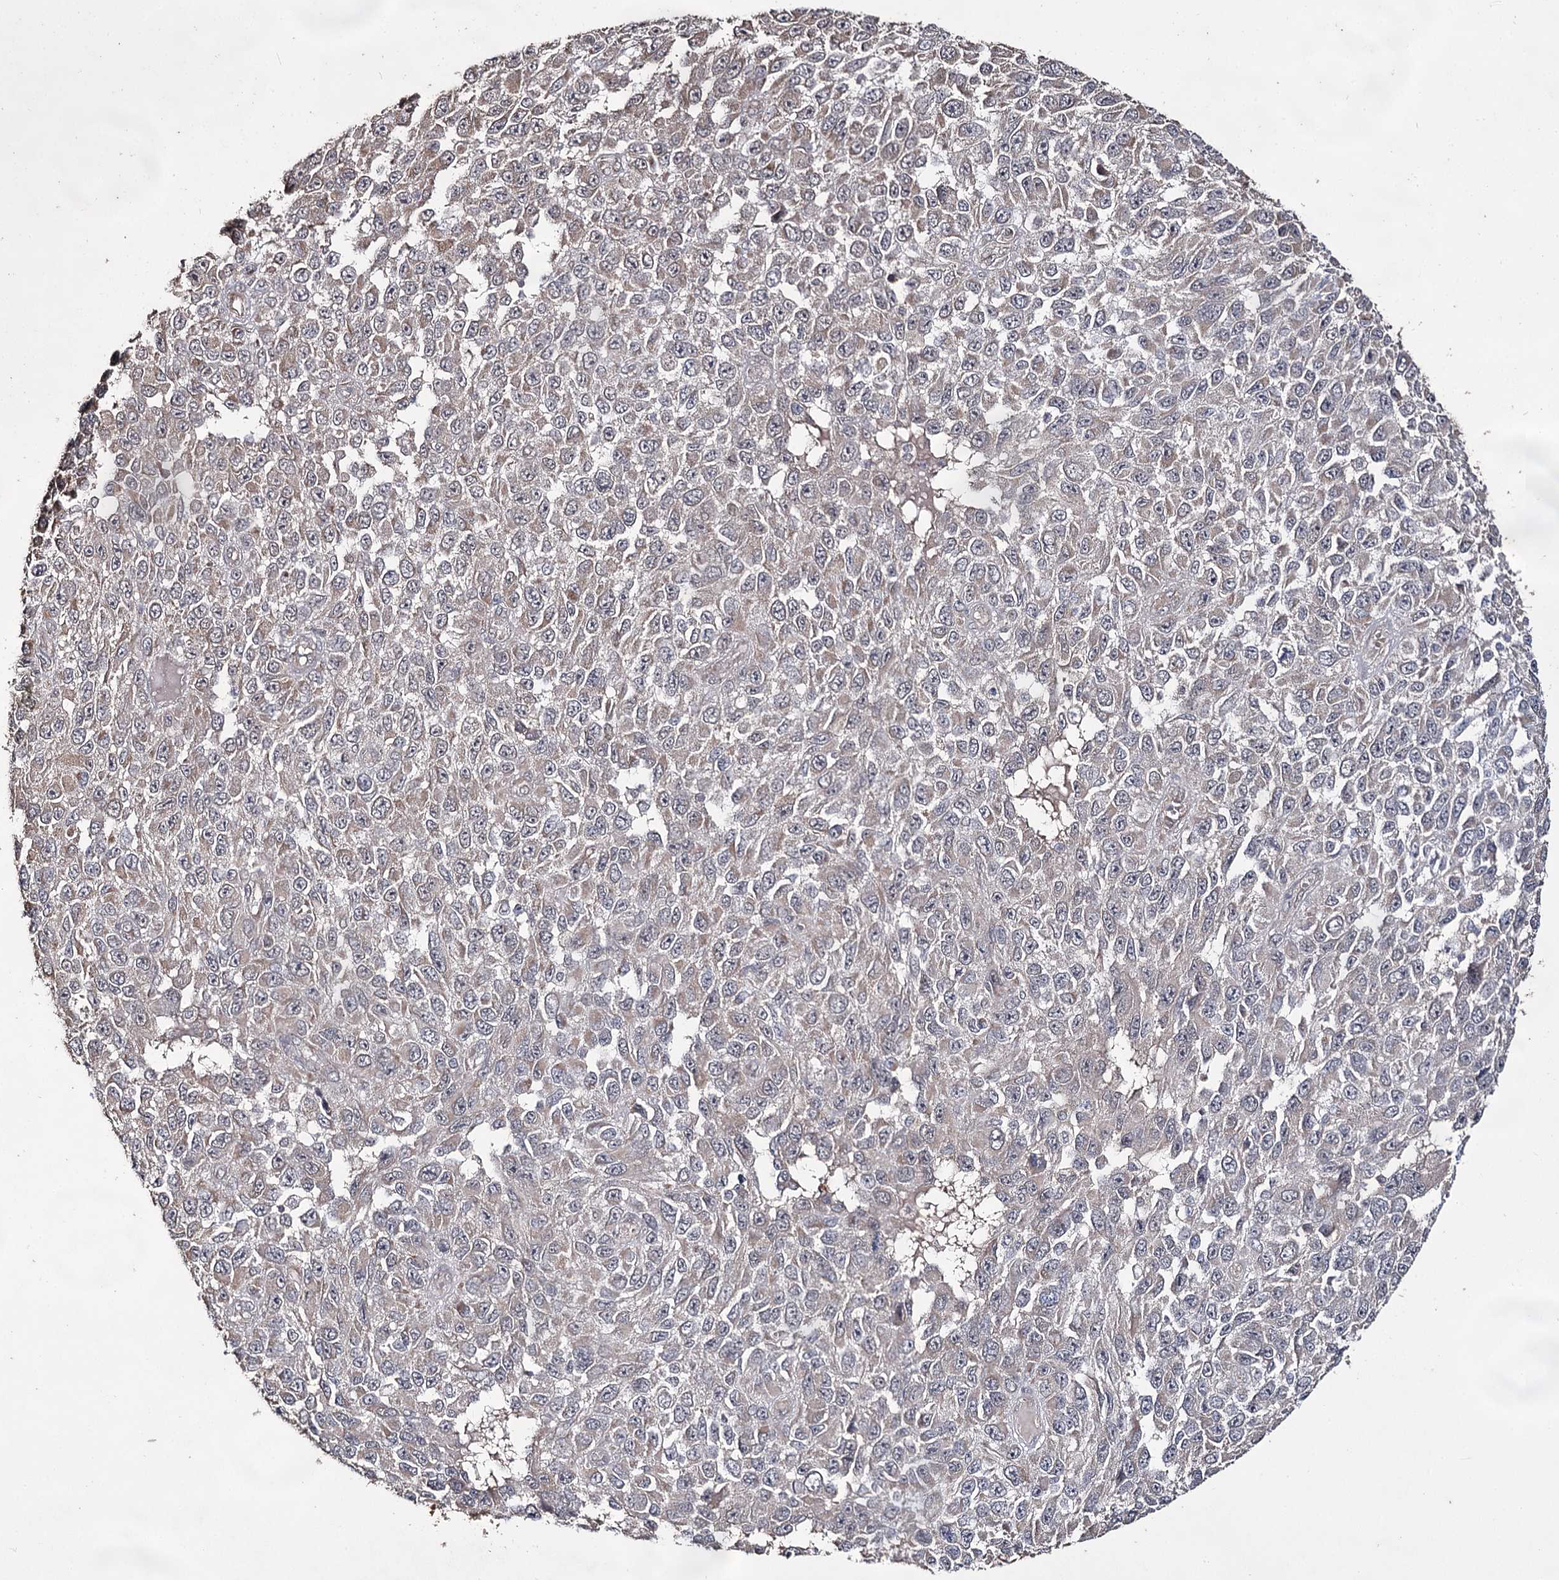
{"staining": {"intensity": "weak", "quantity": "<25%", "location": "cytoplasmic/membranous"}, "tissue": "melanoma", "cell_type": "Tumor cells", "image_type": "cancer", "snomed": [{"axis": "morphology", "description": "Normal tissue, NOS"}, {"axis": "morphology", "description": "Malignant melanoma, NOS"}, {"axis": "topography", "description": "Skin"}], "caption": "A high-resolution photomicrograph shows IHC staining of malignant melanoma, which displays no significant positivity in tumor cells. (DAB (3,3'-diaminobenzidine) immunohistochemistry visualized using brightfield microscopy, high magnification).", "gene": "ACTR6", "patient": {"sex": "female", "age": 96}}